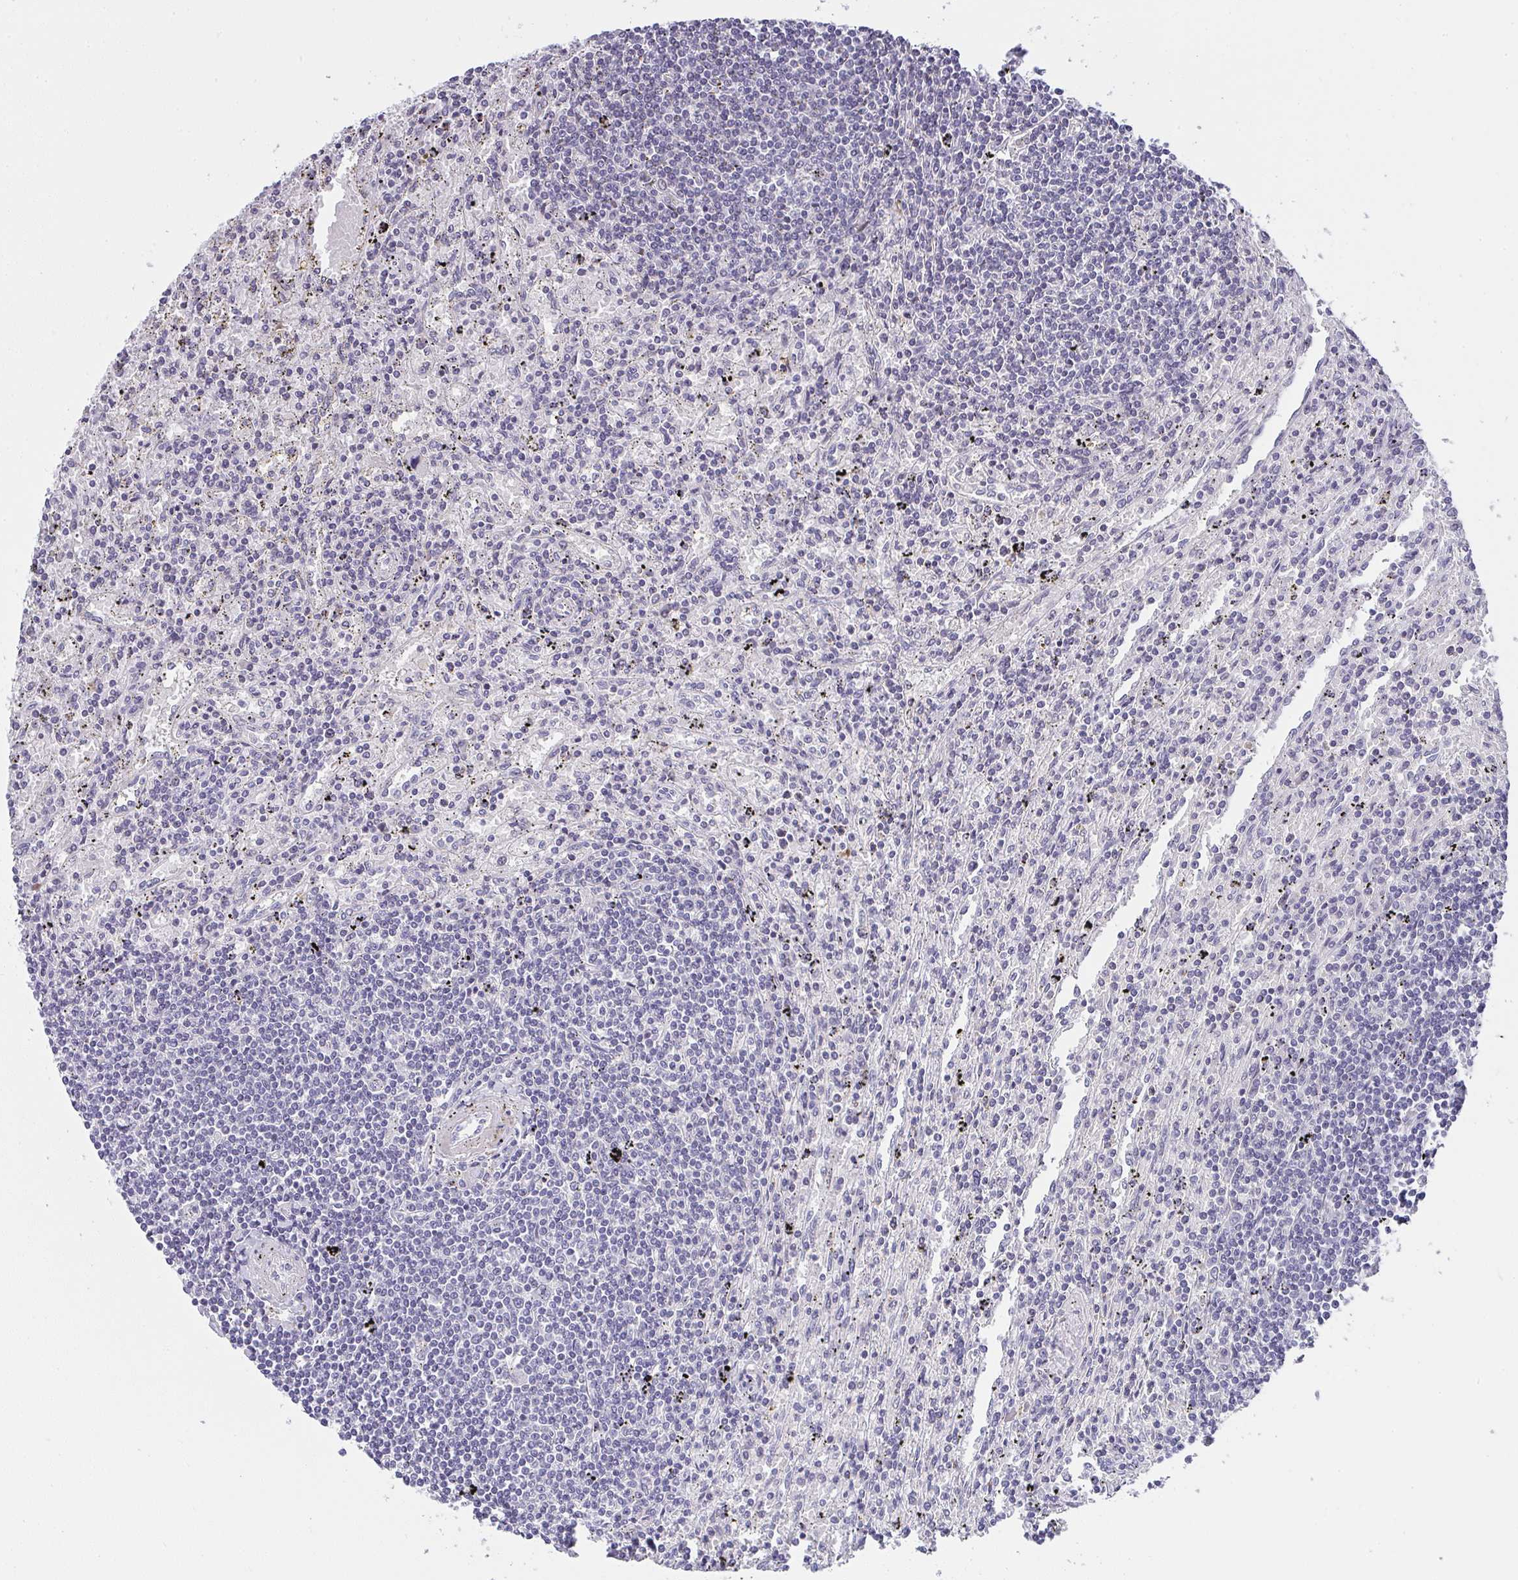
{"staining": {"intensity": "negative", "quantity": "none", "location": "none"}, "tissue": "lymphoma", "cell_type": "Tumor cells", "image_type": "cancer", "snomed": [{"axis": "morphology", "description": "Malignant lymphoma, non-Hodgkin's type, Low grade"}, {"axis": "topography", "description": "Spleen"}], "caption": "The IHC photomicrograph has no significant expression in tumor cells of low-grade malignant lymphoma, non-Hodgkin's type tissue.", "gene": "CACNA1S", "patient": {"sex": "male", "age": 76}}